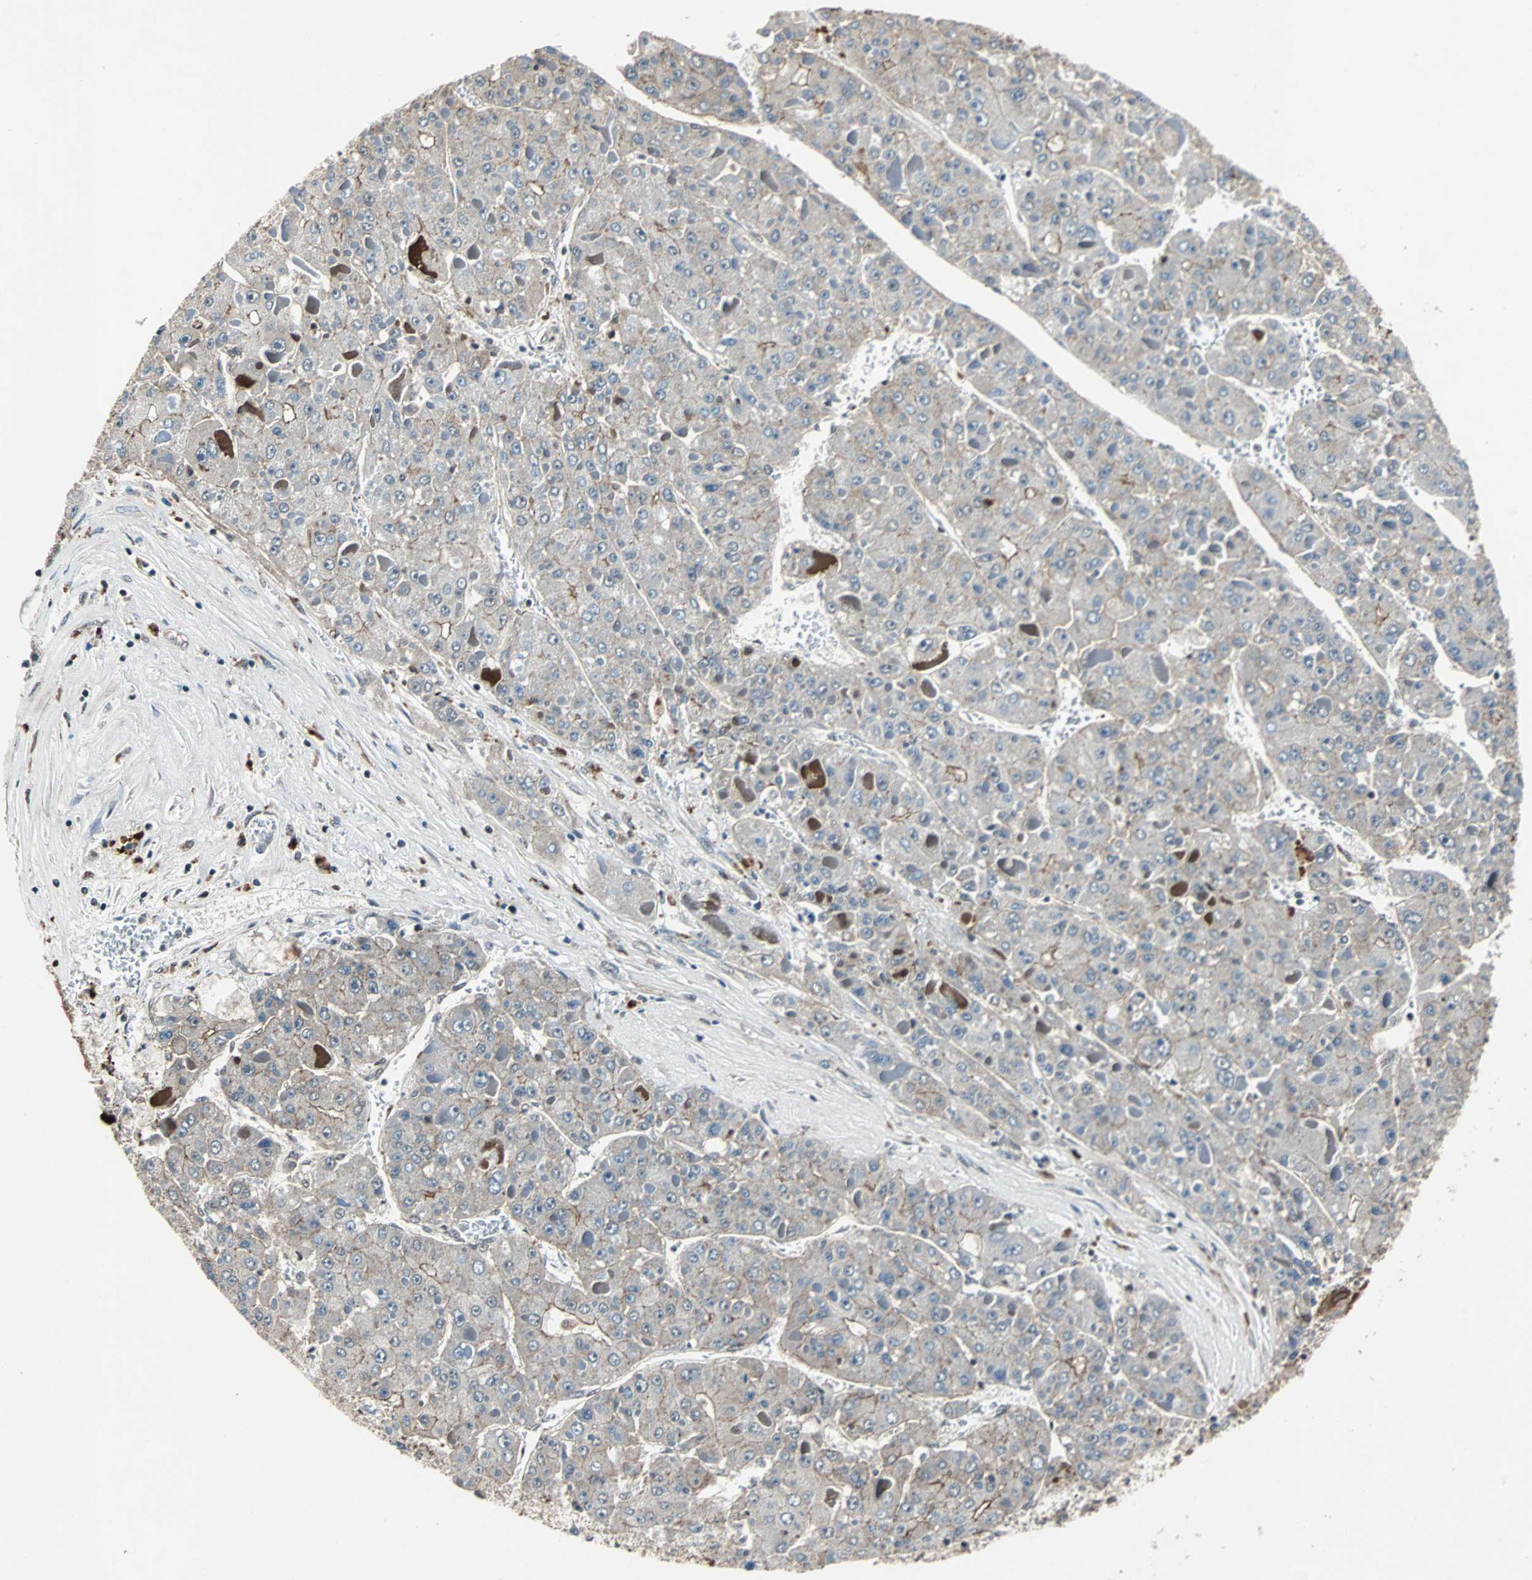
{"staining": {"intensity": "weak", "quantity": ">75%", "location": "cytoplasmic/membranous"}, "tissue": "liver cancer", "cell_type": "Tumor cells", "image_type": "cancer", "snomed": [{"axis": "morphology", "description": "Carcinoma, Hepatocellular, NOS"}, {"axis": "topography", "description": "Liver"}], "caption": "Weak cytoplasmic/membranous protein staining is identified in approximately >75% of tumor cells in hepatocellular carcinoma (liver).", "gene": "LSR", "patient": {"sex": "female", "age": 73}}